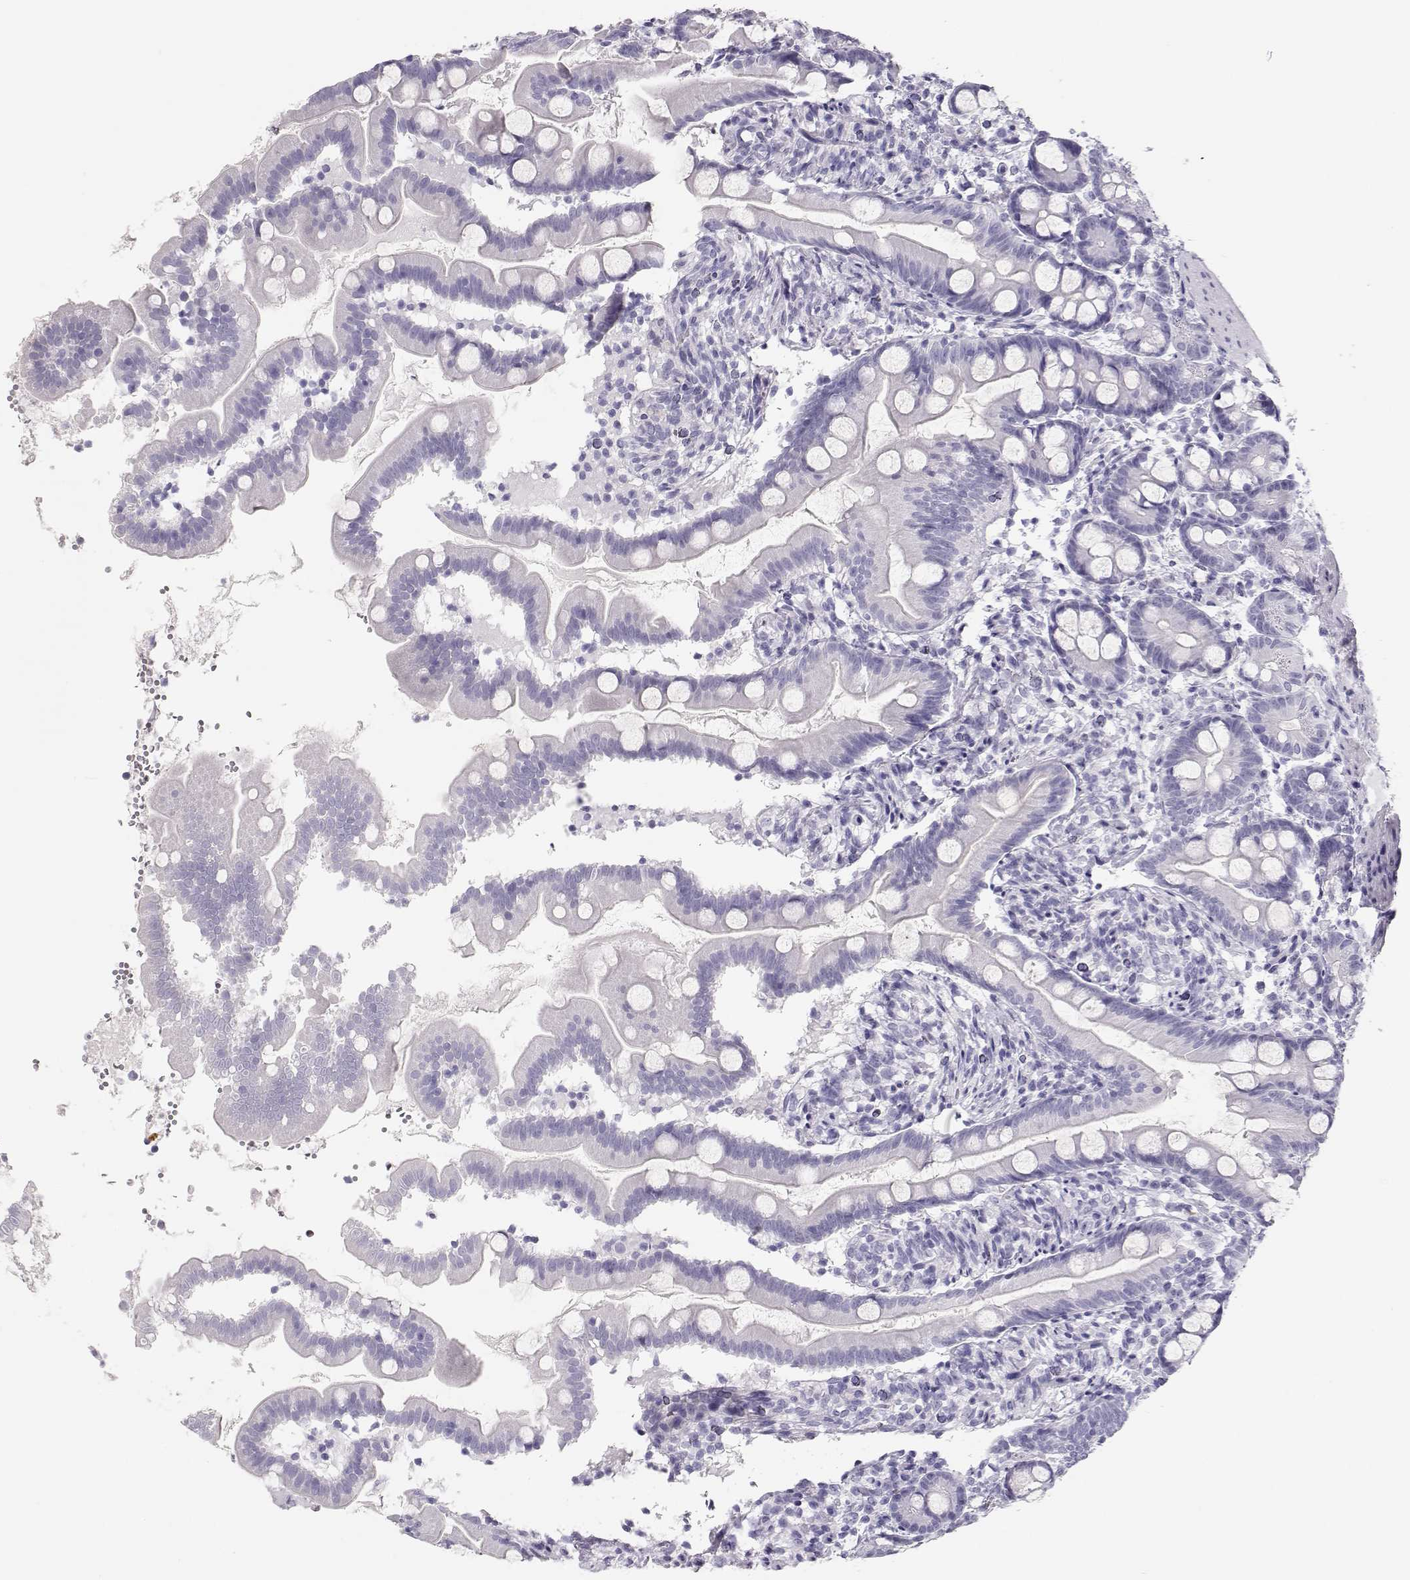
{"staining": {"intensity": "negative", "quantity": "none", "location": "none"}, "tissue": "small intestine", "cell_type": "Glandular cells", "image_type": "normal", "snomed": [{"axis": "morphology", "description": "Normal tissue, NOS"}, {"axis": "topography", "description": "Small intestine"}], "caption": "High power microscopy histopathology image of an immunohistochemistry (IHC) histopathology image of benign small intestine, revealing no significant expression in glandular cells.", "gene": "TKTL1", "patient": {"sex": "female", "age": 44}}